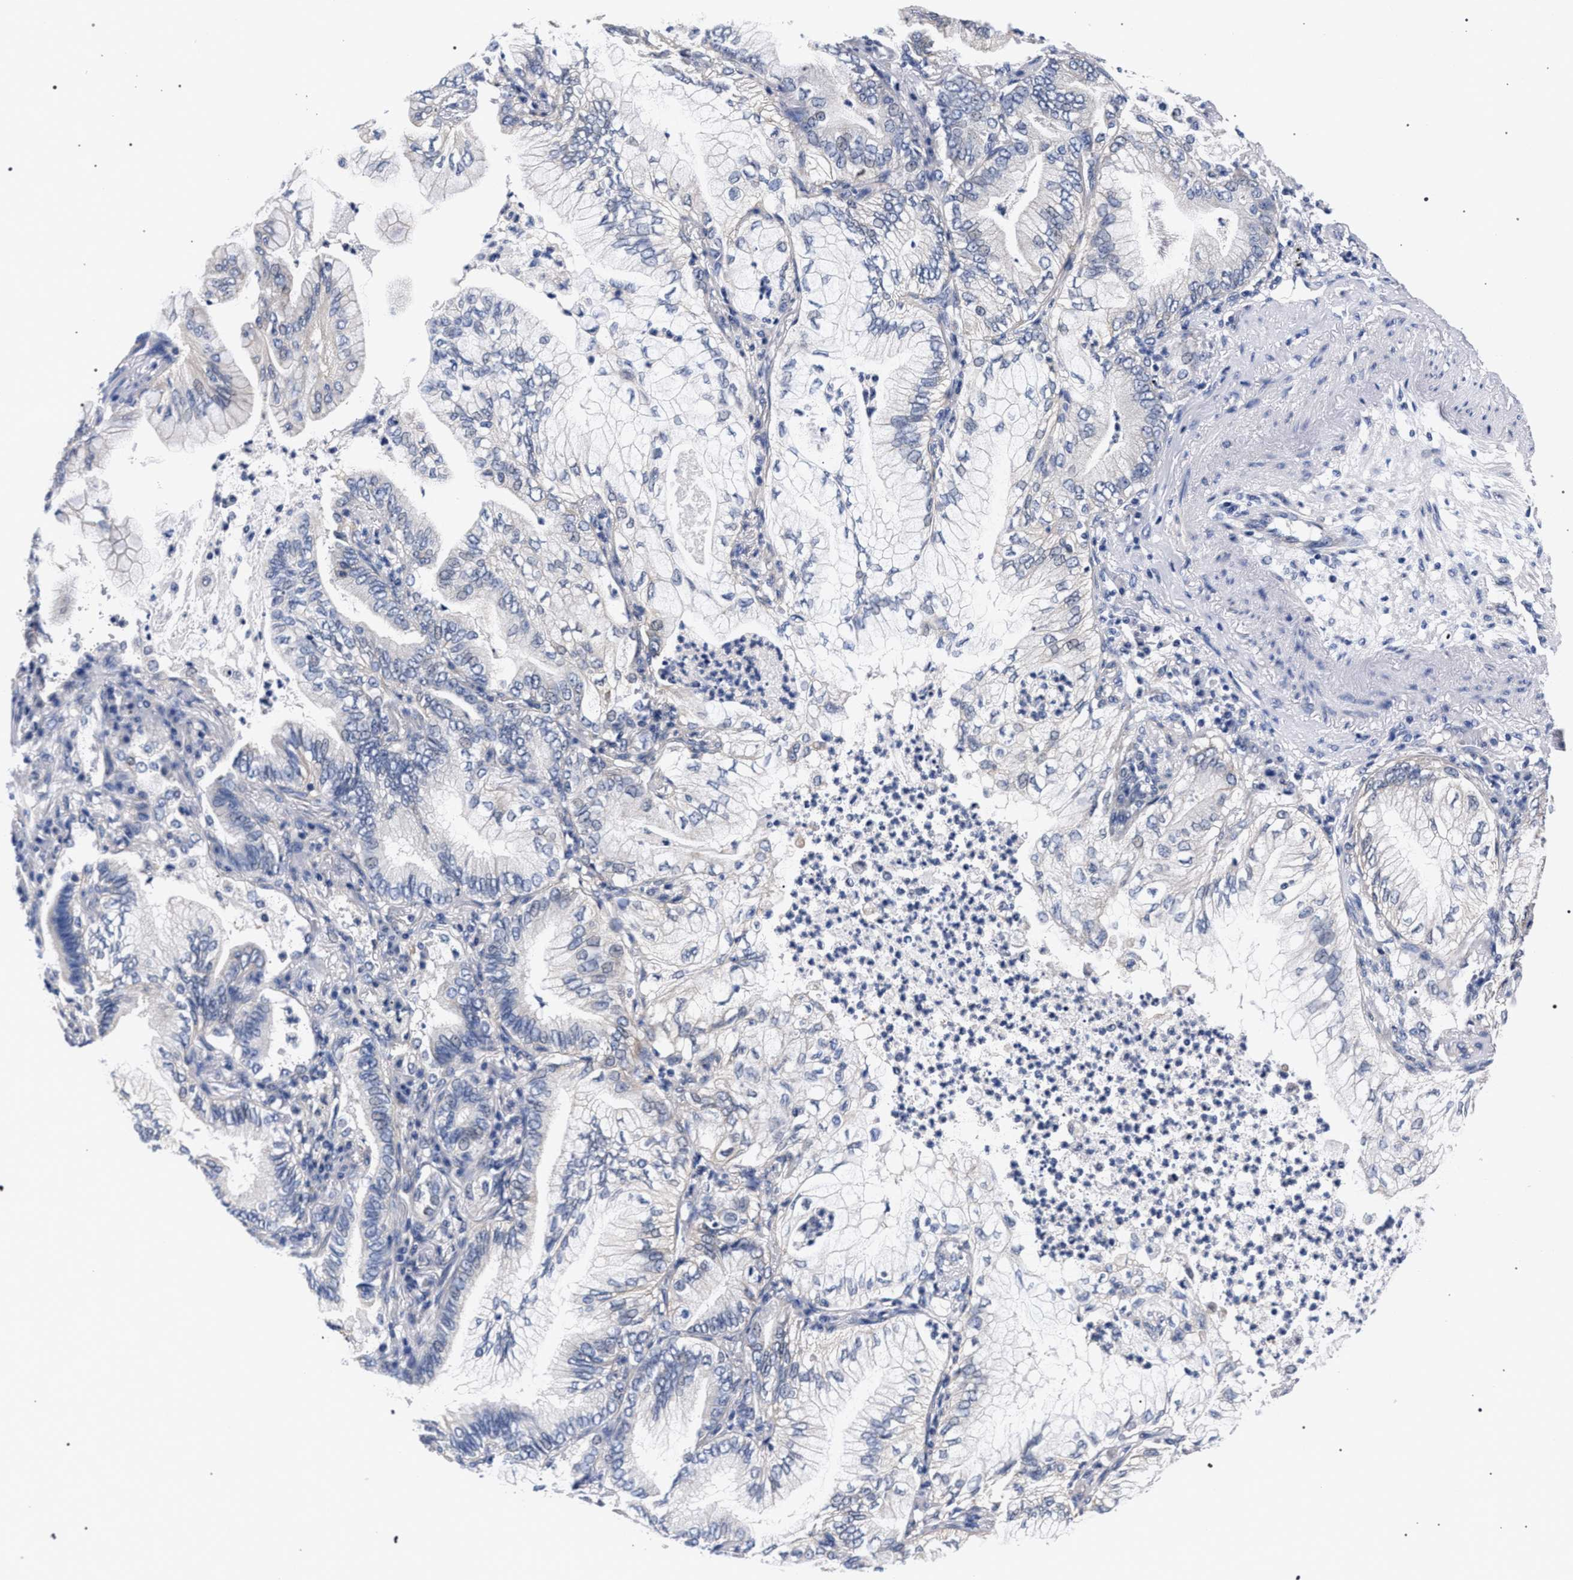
{"staining": {"intensity": "negative", "quantity": "none", "location": "none"}, "tissue": "lung cancer", "cell_type": "Tumor cells", "image_type": "cancer", "snomed": [{"axis": "morphology", "description": "Adenocarcinoma, NOS"}, {"axis": "topography", "description": "Lung"}], "caption": "Immunohistochemical staining of lung cancer (adenocarcinoma) shows no significant expression in tumor cells.", "gene": "RBM33", "patient": {"sex": "female", "age": 70}}